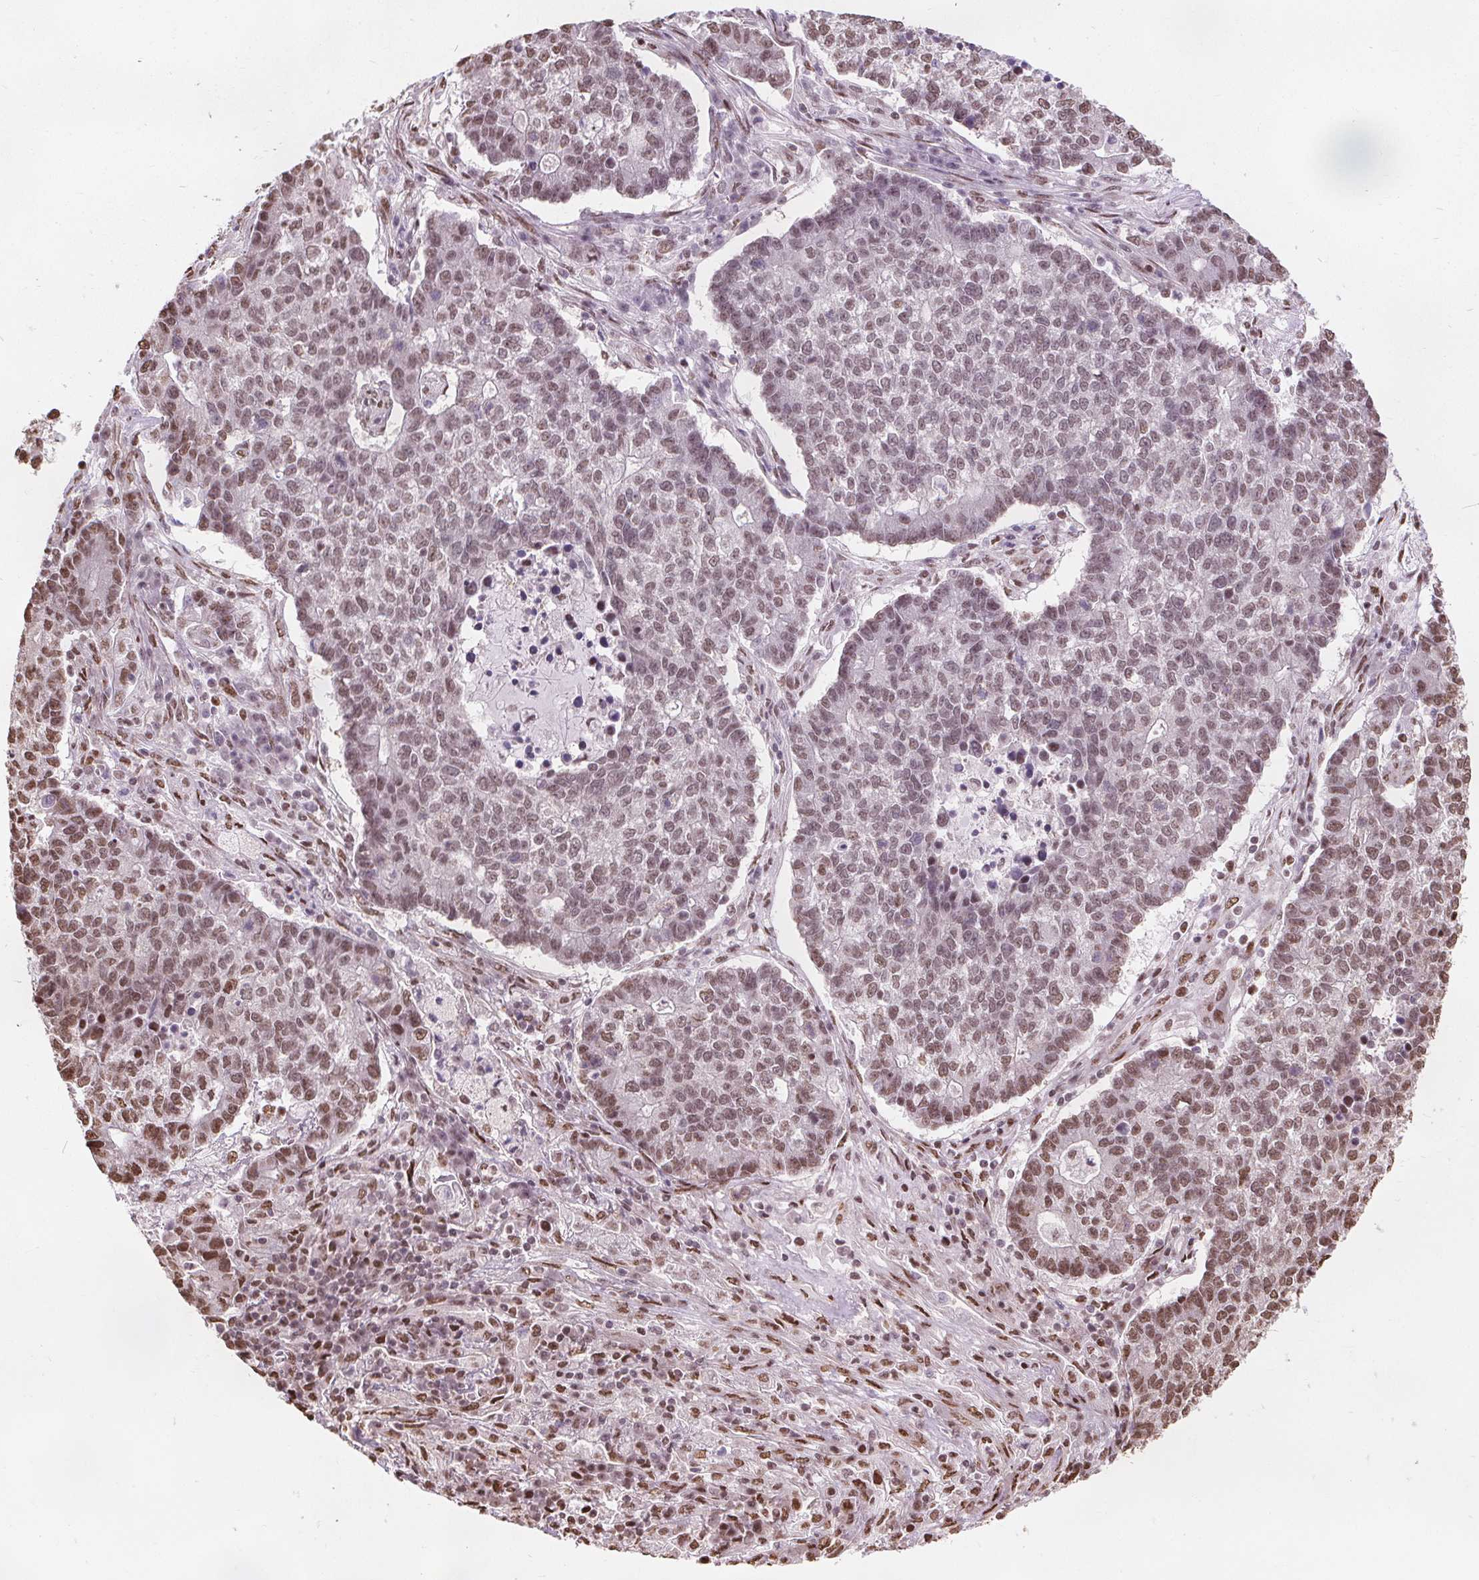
{"staining": {"intensity": "moderate", "quantity": "25%-75%", "location": "nuclear"}, "tissue": "lung cancer", "cell_type": "Tumor cells", "image_type": "cancer", "snomed": [{"axis": "morphology", "description": "Adenocarcinoma, NOS"}, {"axis": "topography", "description": "Lung"}], "caption": "A brown stain shows moderate nuclear staining of a protein in lung cancer (adenocarcinoma) tumor cells.", "gene": "ISLR2", "patient": {"sex": "male", "age": 57}}